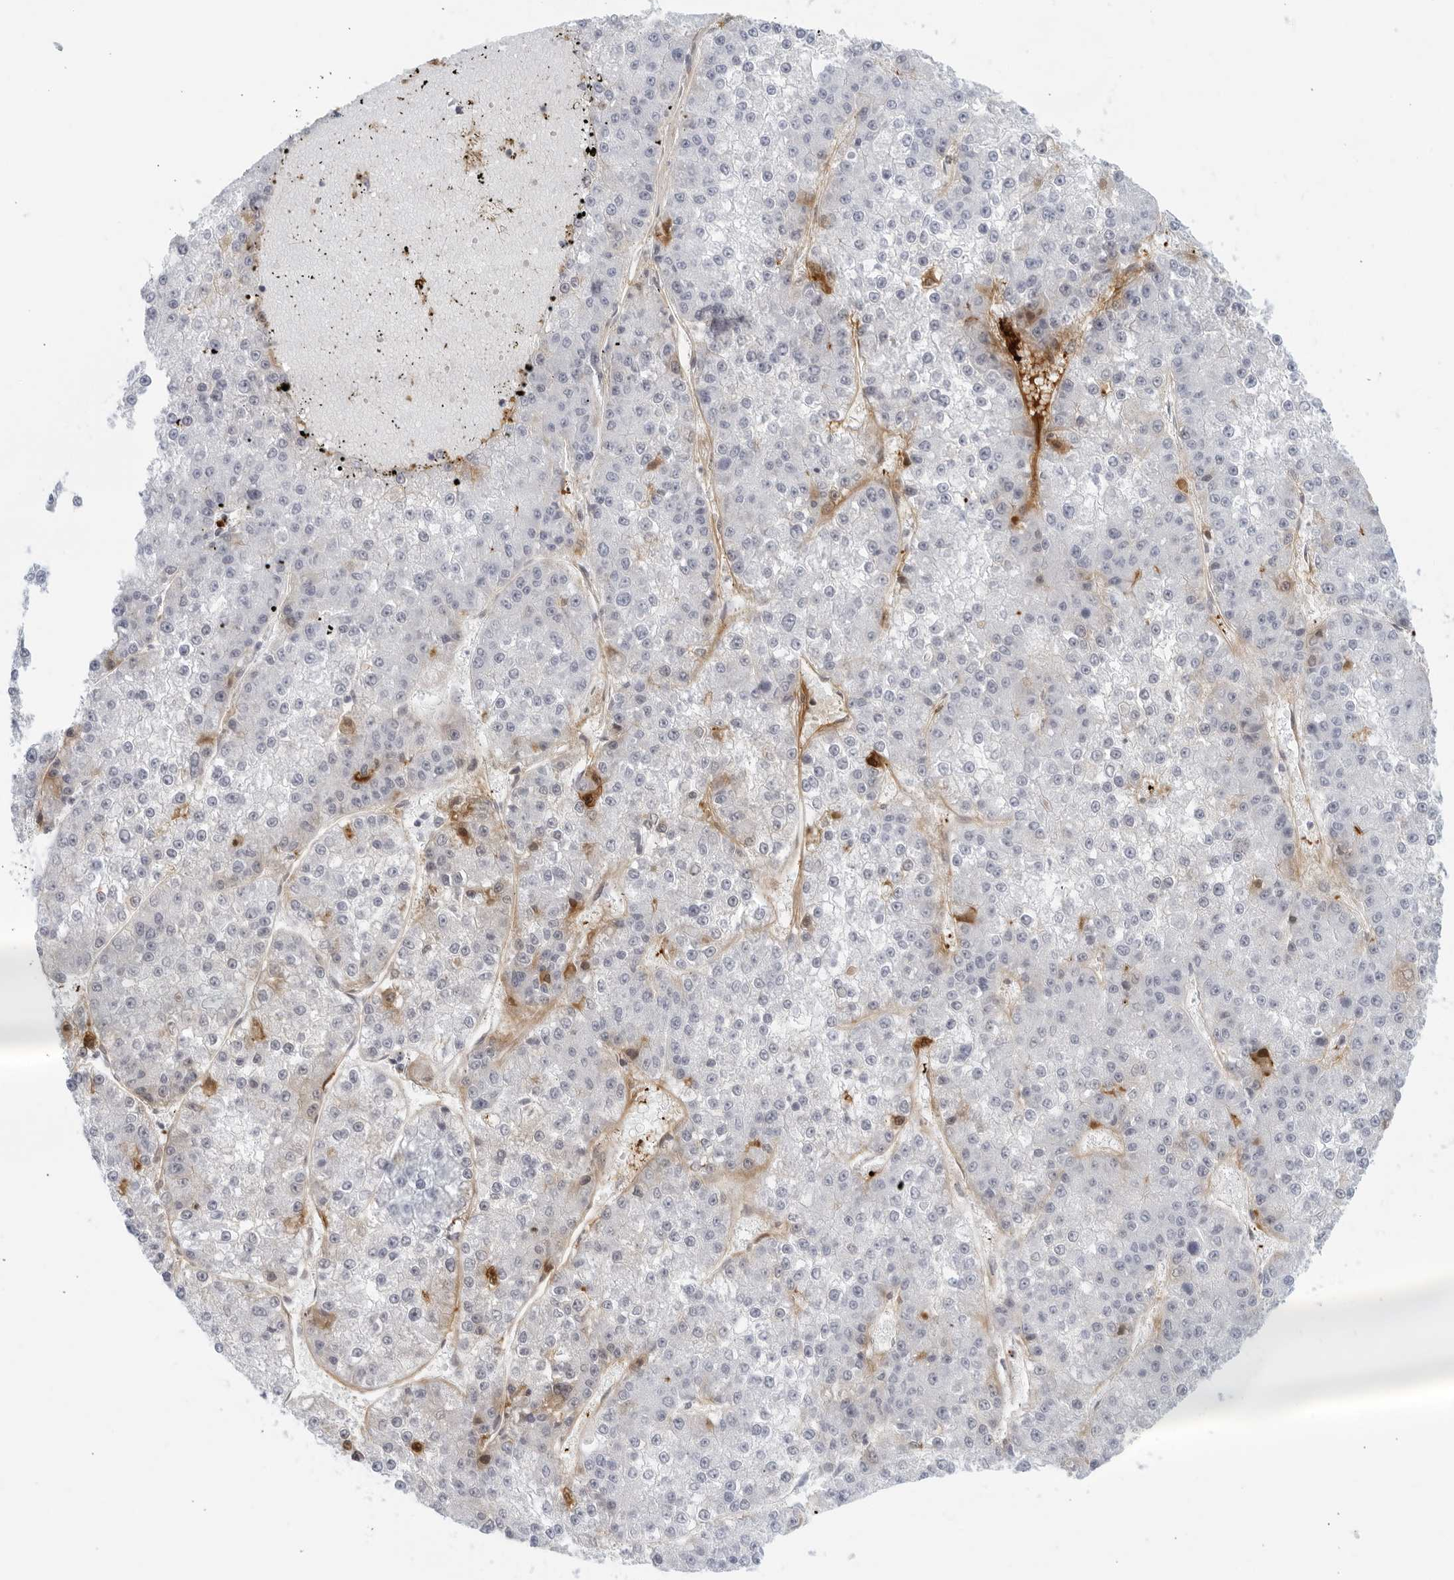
{"staining": {"intensity": "negative", "quantity": "none", "location": "none"}, "tissue": "liver cancer", "cell_type": "Tumor cells", "image_type": "cancer", "snomed": [{"axis": "morphology", "description": "Carcinoma, Hepatocellular, NOS"}, {"axis": "topography", "description": "Liver"}], "caption": "Immunohistochemistry image of liver cancer stained for a protein (brown), which reveals no positivity in tumor cells. (IHC, brightfield microscopy, high magnification).", "gene": "FGG", "patient": {"sex": "female", "age": 73}}